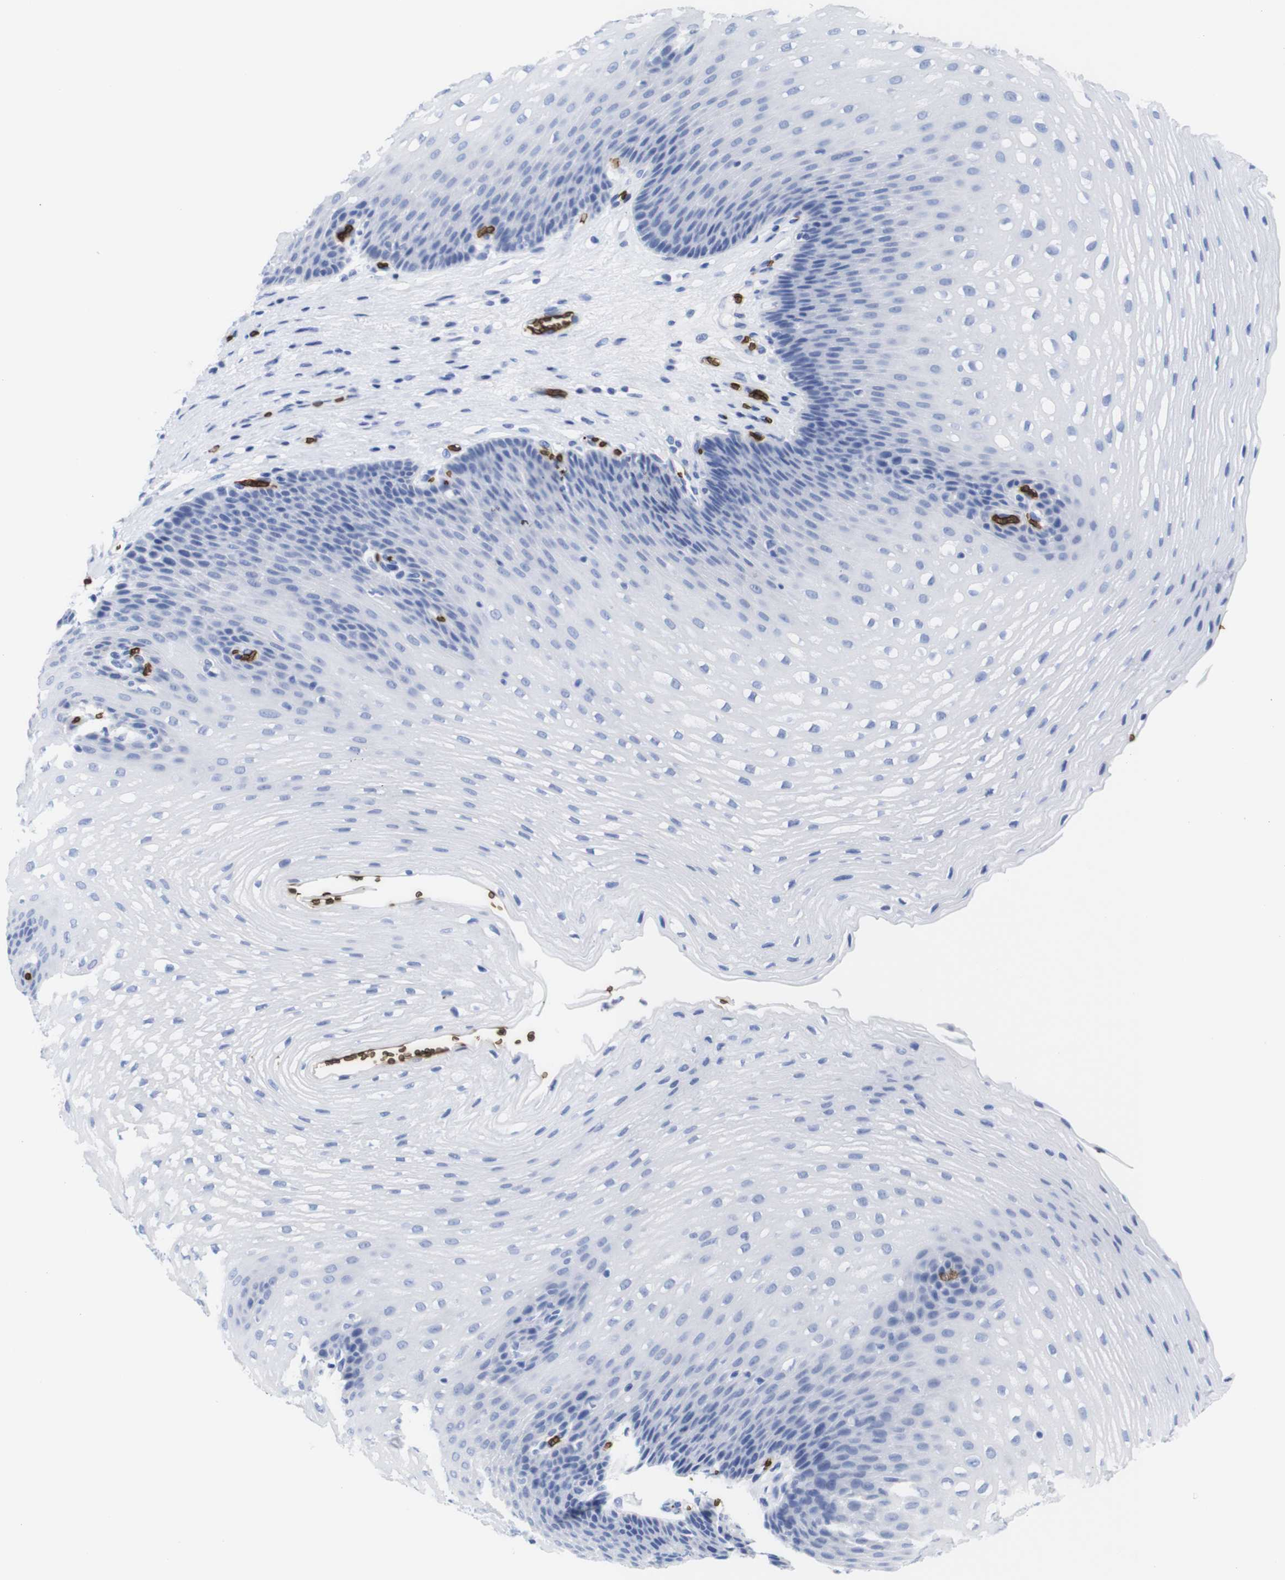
{"staining": {"intensity": "negative", "quantity": "none", "location": "none"}, "tissue": "esophagus", "cell_type": "Squamous epithelial cells", "image_type": "normal", "snomed": [{"axis": "morphology", "description": "Normal tissue, NOS"}, {"axis": "topography", "description": "Esophagus"}], "caption": "The IHC histopathology image has no significant positivity in squamous epithelial cells of esophagus. Nuclei are stained in blue.", "gene": "S1PR2", "patient": {"sex": "male", "age": 48}}